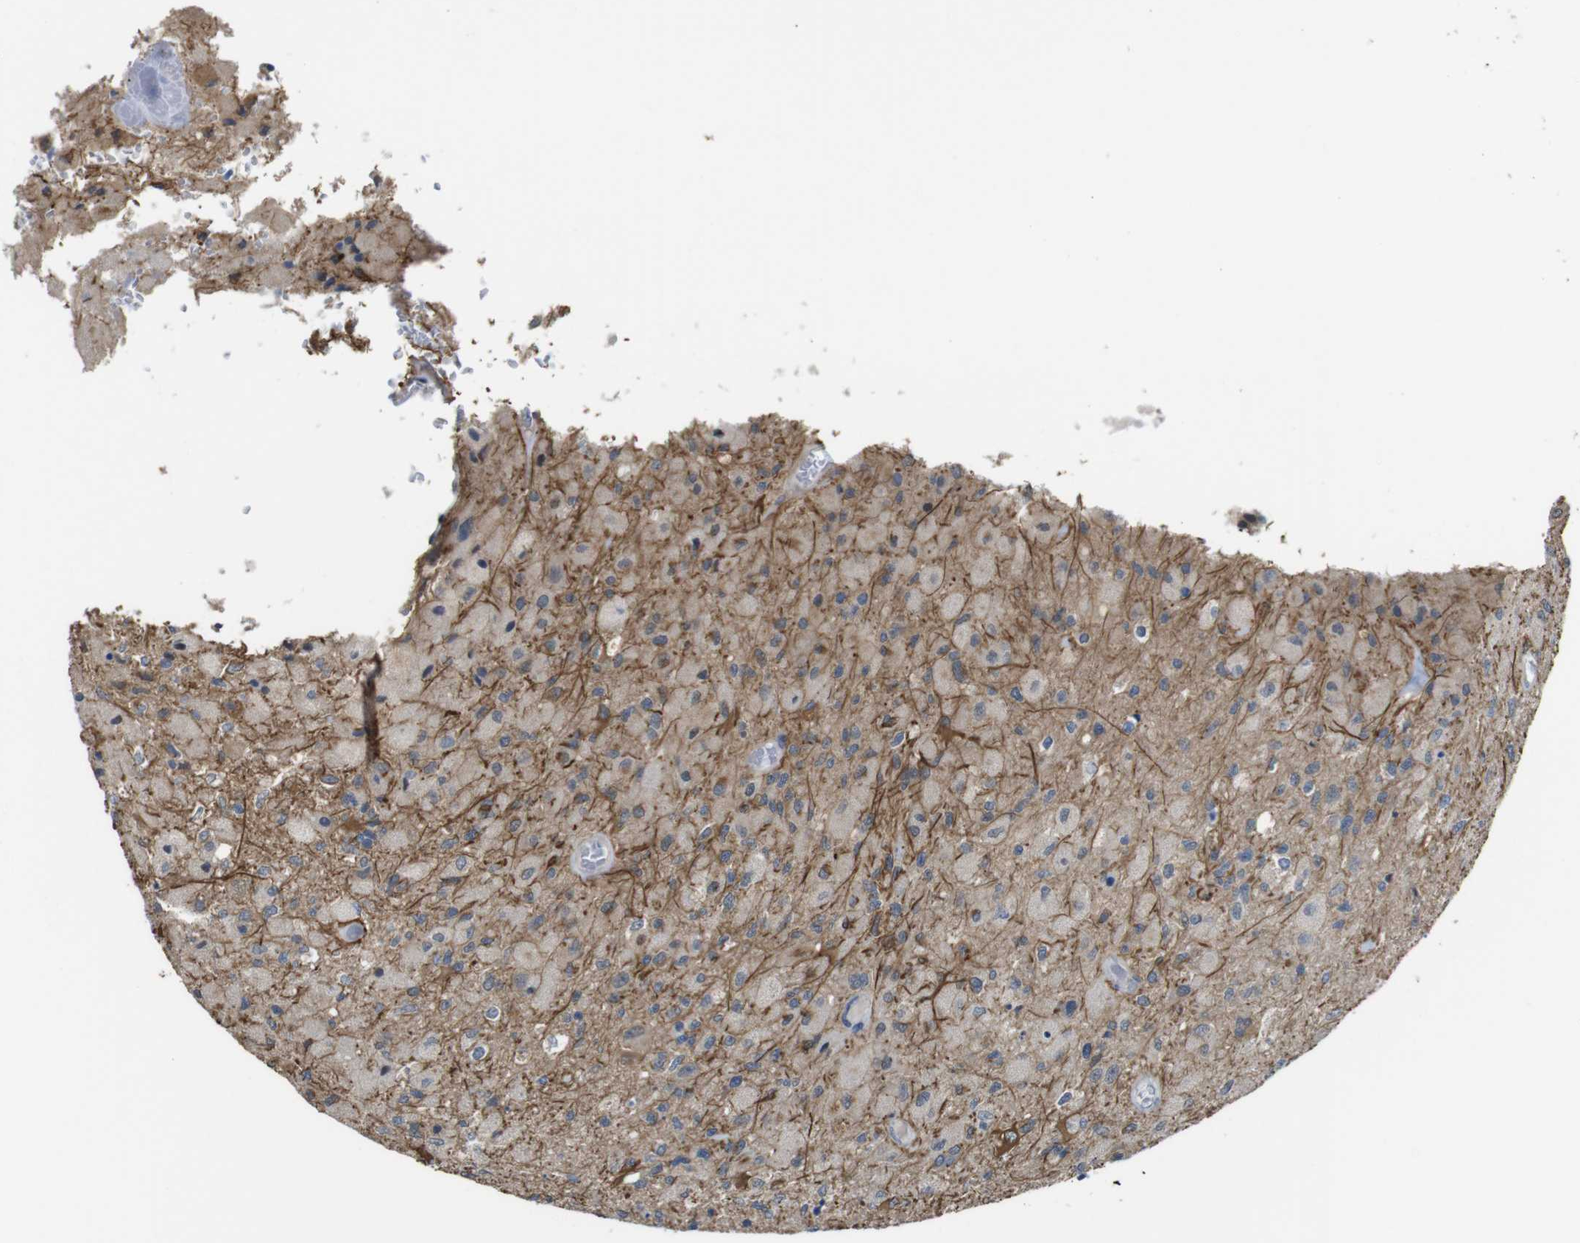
{"staining": {"intensity": "weak", "quantity": ">75%", "location": "cytoplasmic/membranous"}, "tissue": "glioma", "cell_type": "Tumor cells", "image_type": "cancer", "snomed": [{"axis": "morphology", "description": "Normal tissue, NOS"}, {"axis": "morphology", "description": "Glioma, malignant, High grade"}, {"axis": "topography", "description": "Cerebral cortex"}], "caption": "This image reveals glioma stained with IHC to label a protein in brown. The cytoplasmic/membranous of tumor cells show weak positivity for the protein. Nuclei are counter-stained blue.", "gene": "CDC34", "patient": {"sex": "male", "age": 77}}